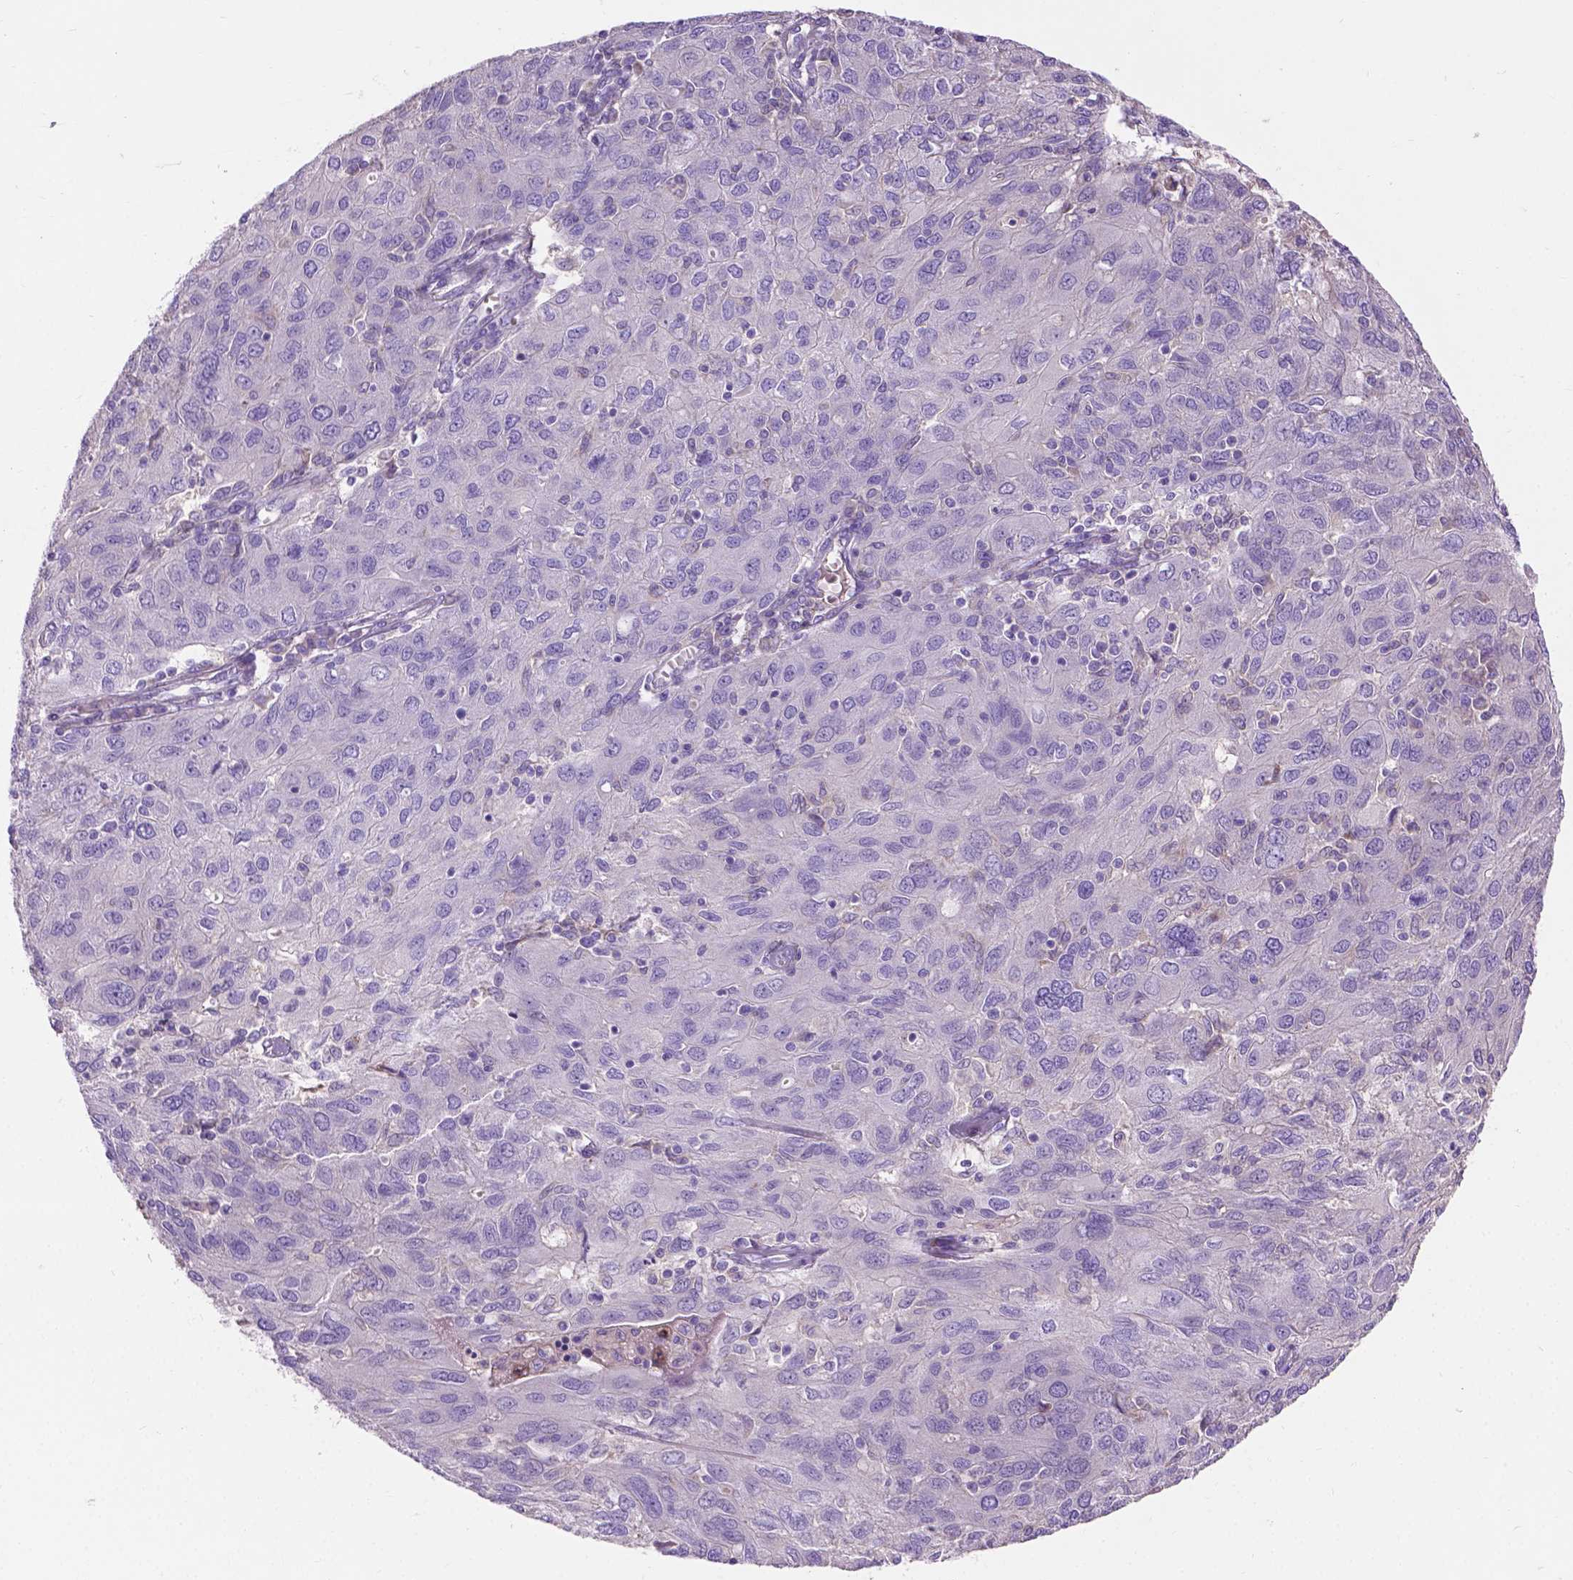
{"staining": {"intensity": "negative", "quantity": "none", "location": "none"}, "tissue": "ovarian cancer", "cell_type": "Tumor cells", "image_type": "cancer", "snomed": [{"axis": "morphology", "description": "Carcinoma, endometroid"}, {"axis": "topography", "description": "Ovary"}], "caption": "Ovarian cancer (endometroid carcinoma) was stained to show a protein in brown. There is no significant expression in tumor cells.", "gene": "NOXO1", "patient": {"sex": "female", "age": 50}}